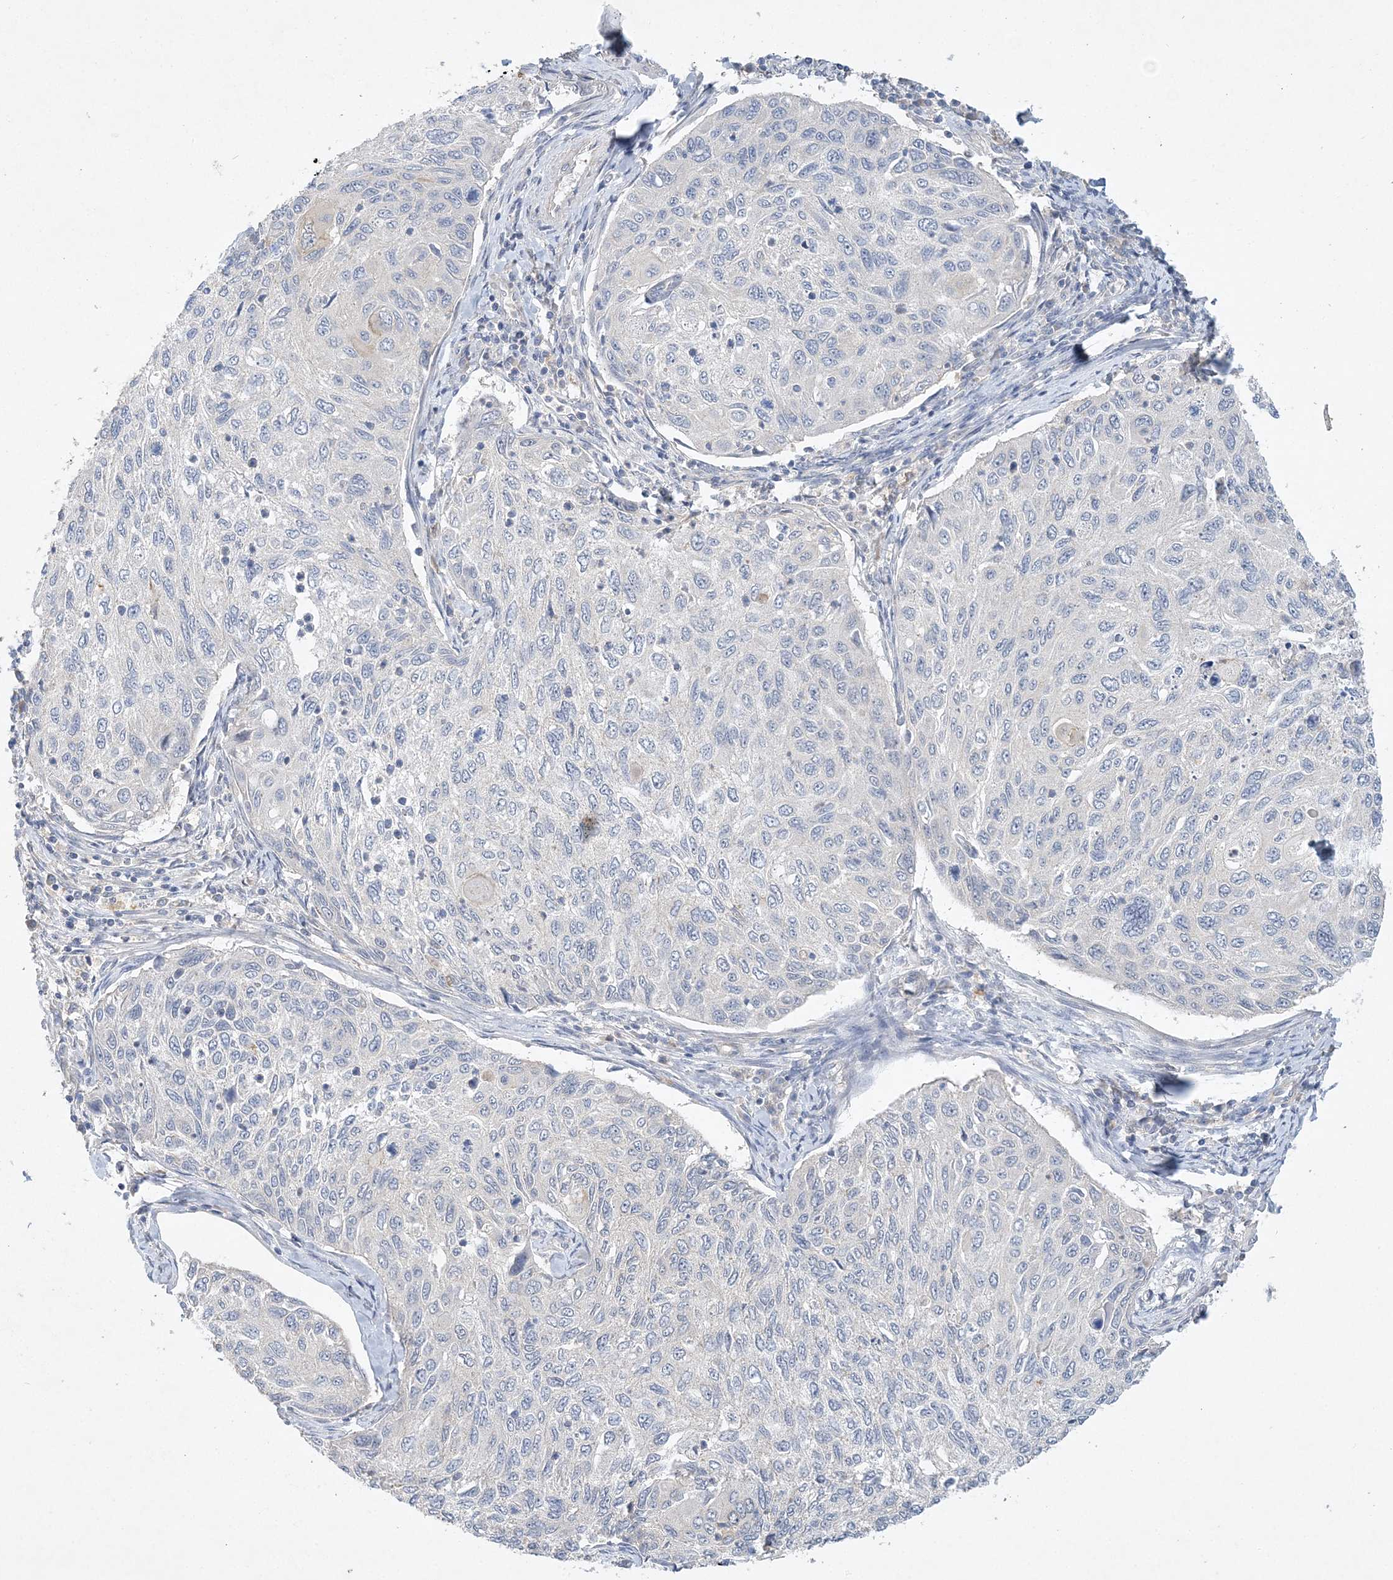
{"staining": {"intensity": "negative", "quantity": "none", "location": "none"}, "tissue": "cervical cancer", "cell_type": "Tumor cells", "image_type": "cancer", "snomed": [{"axis": "morphology", "description": "Squamous cell carcinoma, NOS"}, {"axis": "topography", "description": "Cervix"}], "caption": "Immunohistochemistry photomicrograph of neoplastic tissue: human cervical squamous cell carcinoma stained with DAB (3,3'-diaminobenzidine) reveals no significant protein positivity in tumor cells. (Stains: DAB (3,3'-diaminobenzidine) immunohistochemistry with hematoxylin counter stain, Microscopy: brightfield microscopy at high magnification).", "gene": "ANKRD35", "patient": {"sex": "female", "age": 70}}